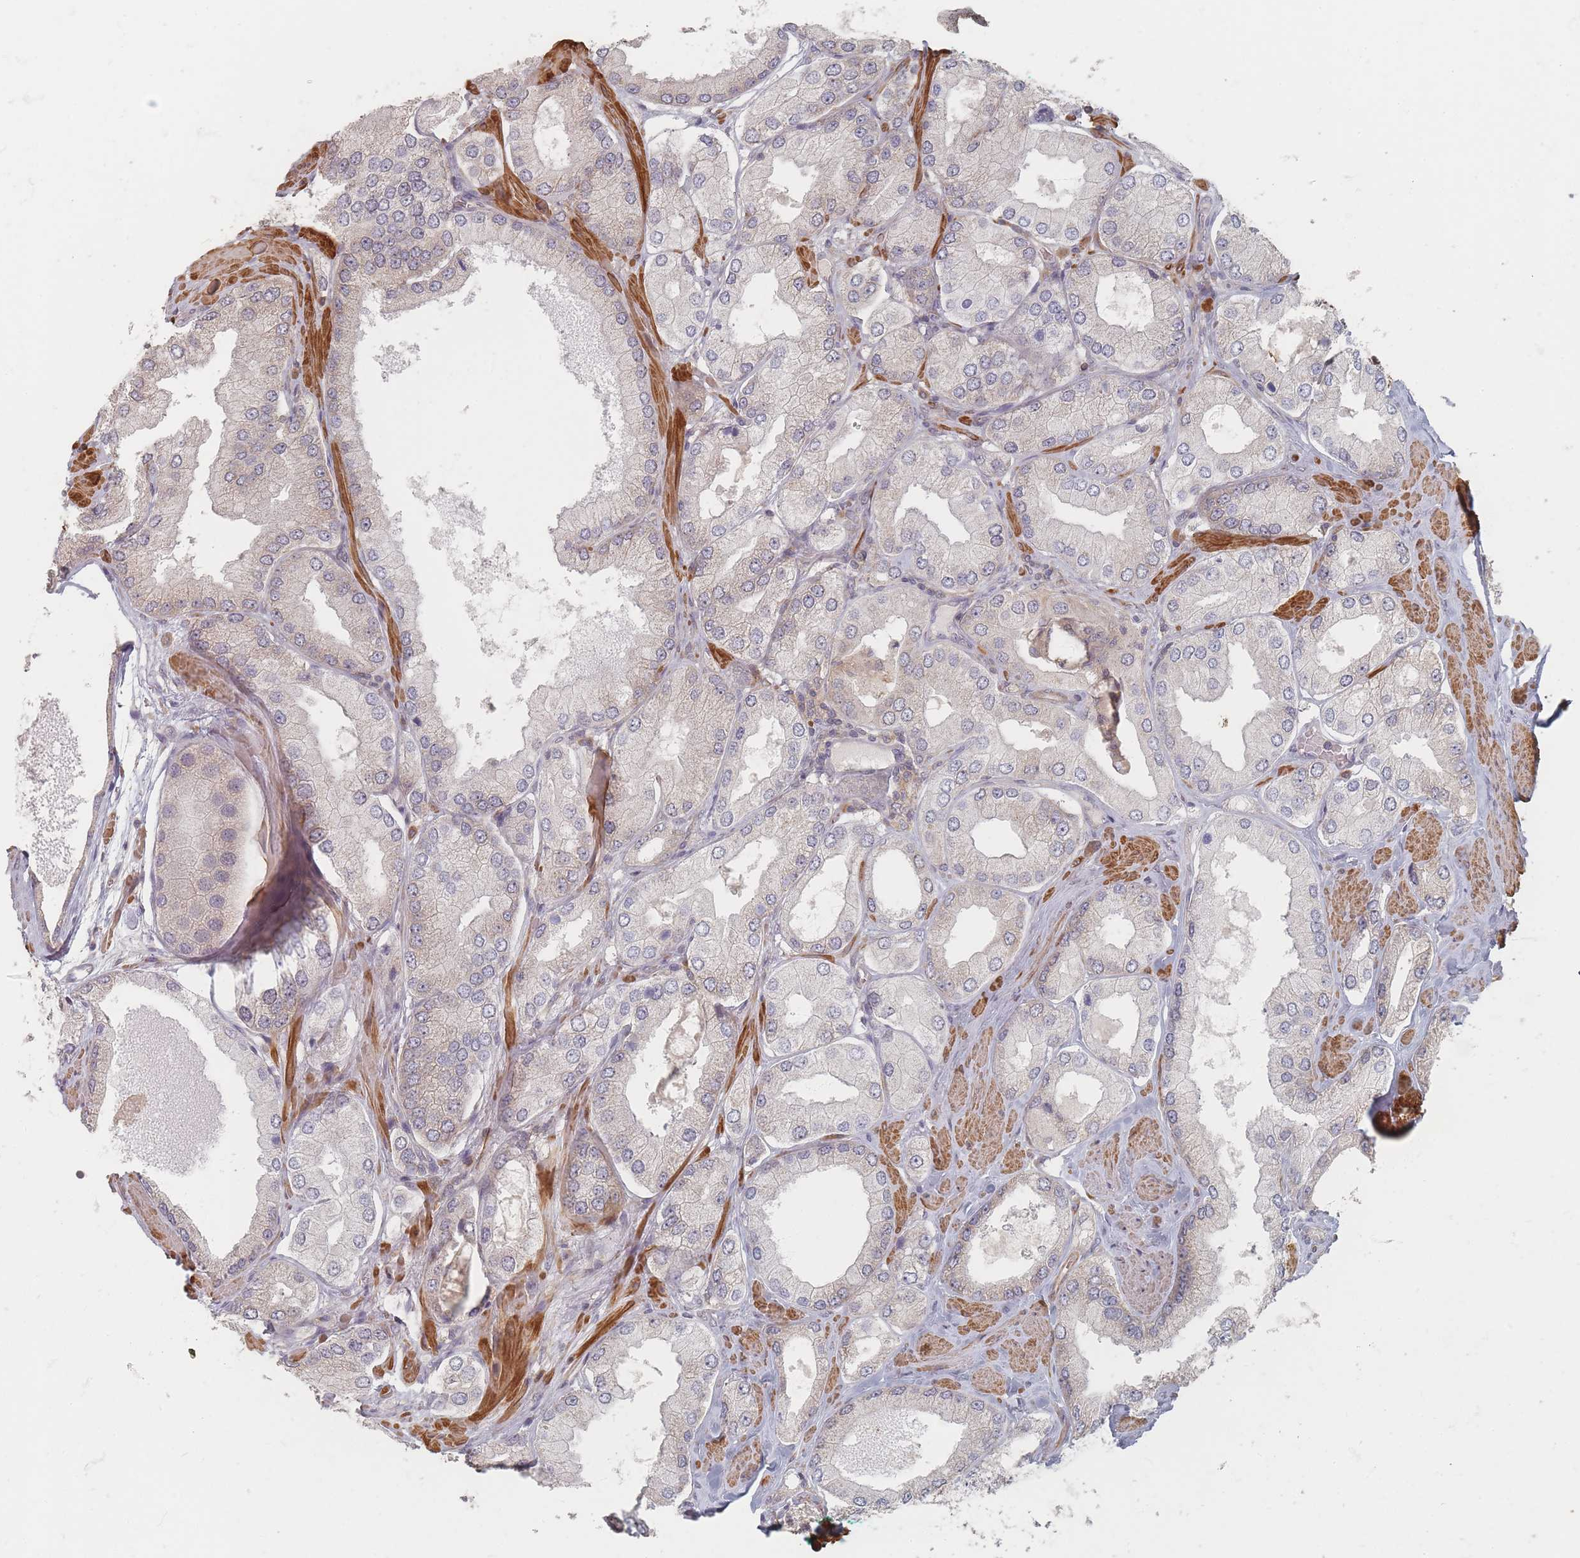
{"staining": {"intensity": "negative", "quantity": "none", "location": "none"}, "tissue": "prostate cancer", "cell_type": "Tumor cells", "image_type": "cancer", "snomed": [{"axis": "morphology", "description": "Adenocarcinoma, Low grade"}, {"axis": "topography", "description": "Prostate"}], "caption": "Protein analysis of prostate cancer shows no significant expression in tumor cells.", "gene": "GLE1", "patient": {"sex": "male", "age": 42}}